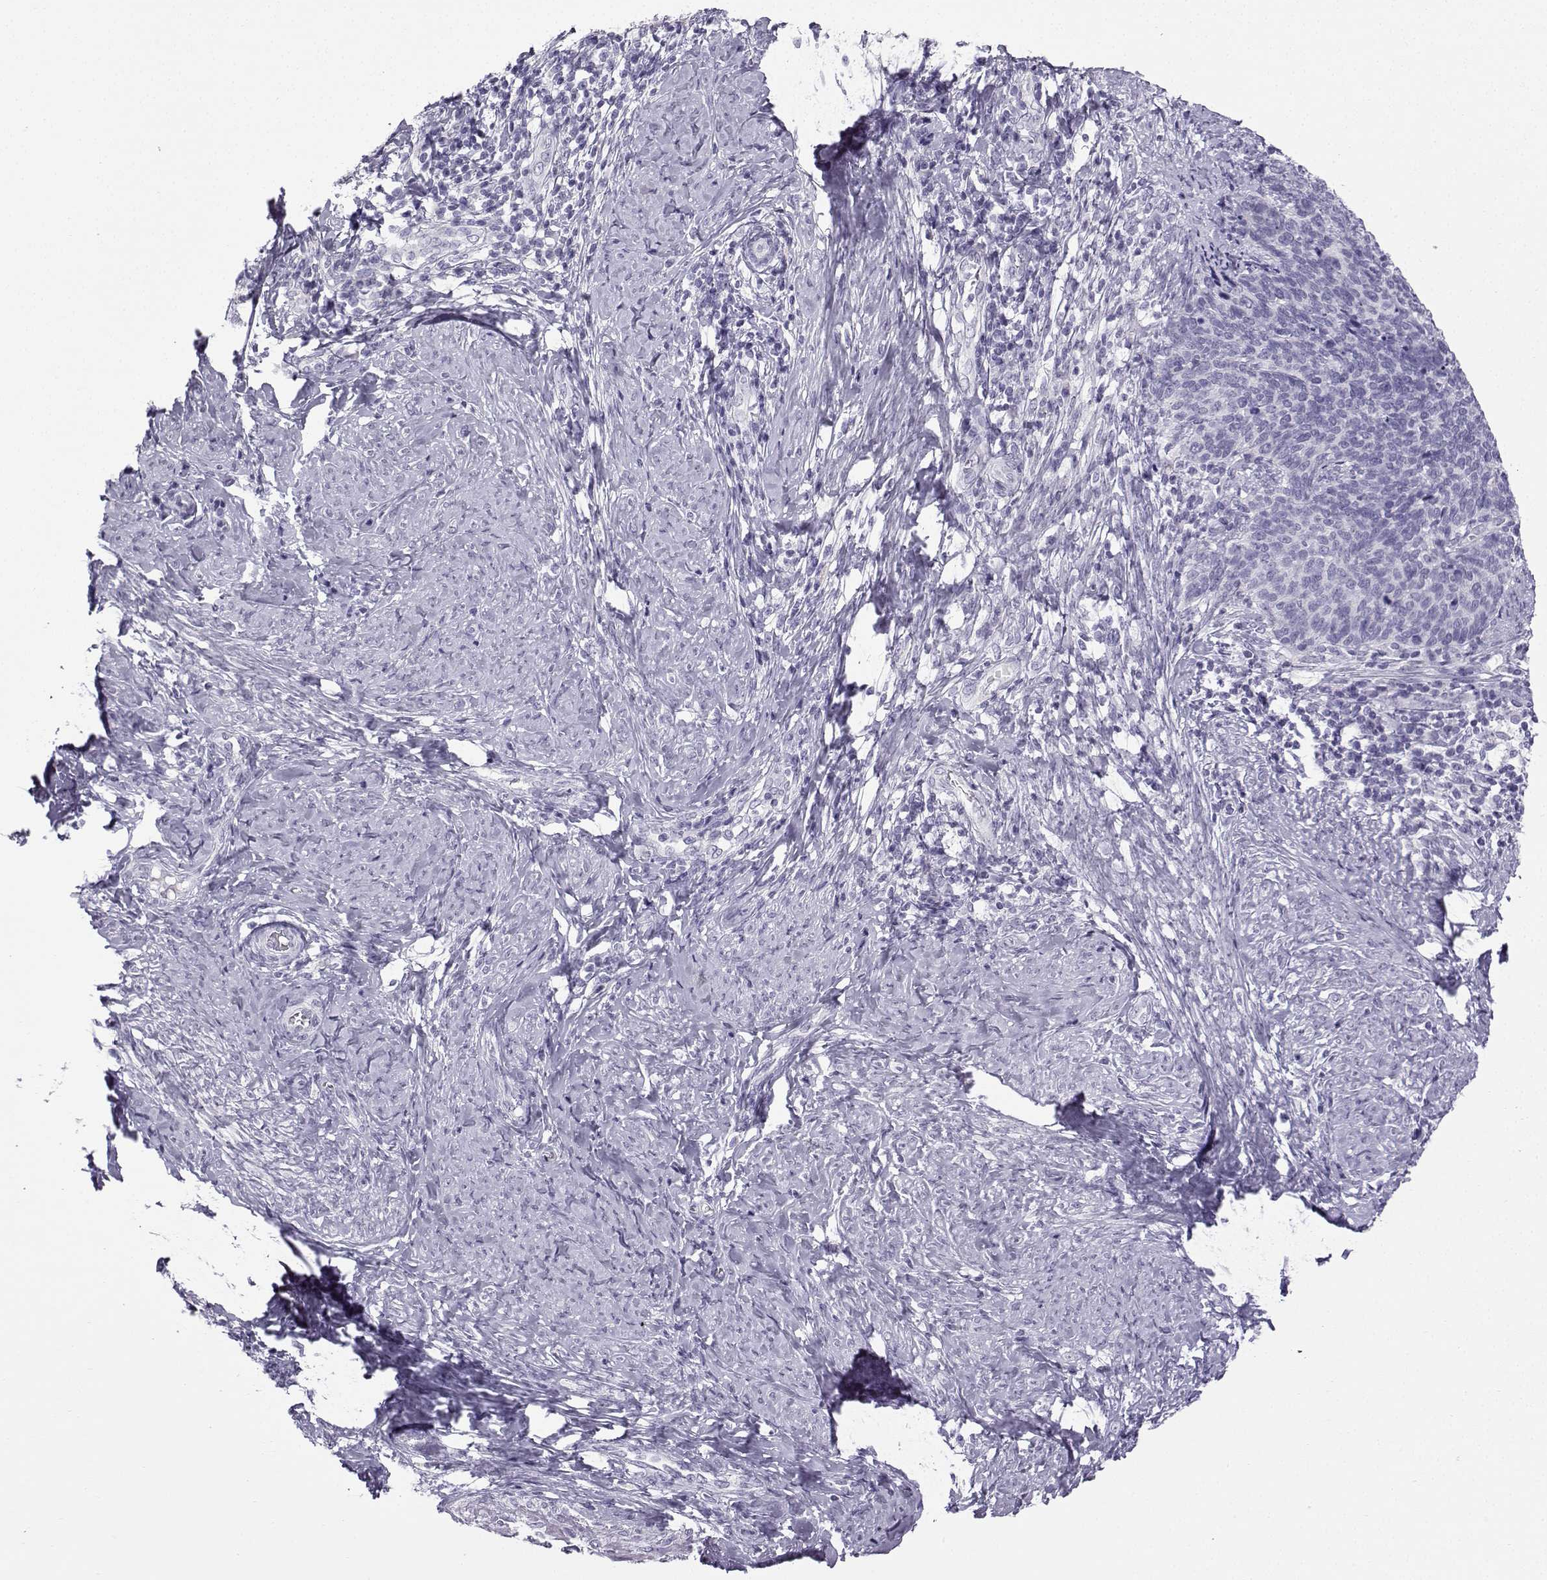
{"staining": {"intensity": "negative", "quantity": "none", "location": "none"}, "tissue": "cervical cancer", "cell_type": "Tumor cells", "image_type": "cancer", "snomed": [{"axis": "morphology", "description": "Normal tissue, NOS"}, {"axis": "morphology", "description": "Squamous cell carcinoma, NOS"}, {"axis": "topography", "description": "Cervix"}], "caption": "An immunohistochemistry (IHC) micrograph of cervical squamous cell carcinoma is shown. There is no staining in tumor cells of cervical squamous cell carcinoma.", "gene": "ZBTB8B", "patient": {"sex": "female", "age": 39}}